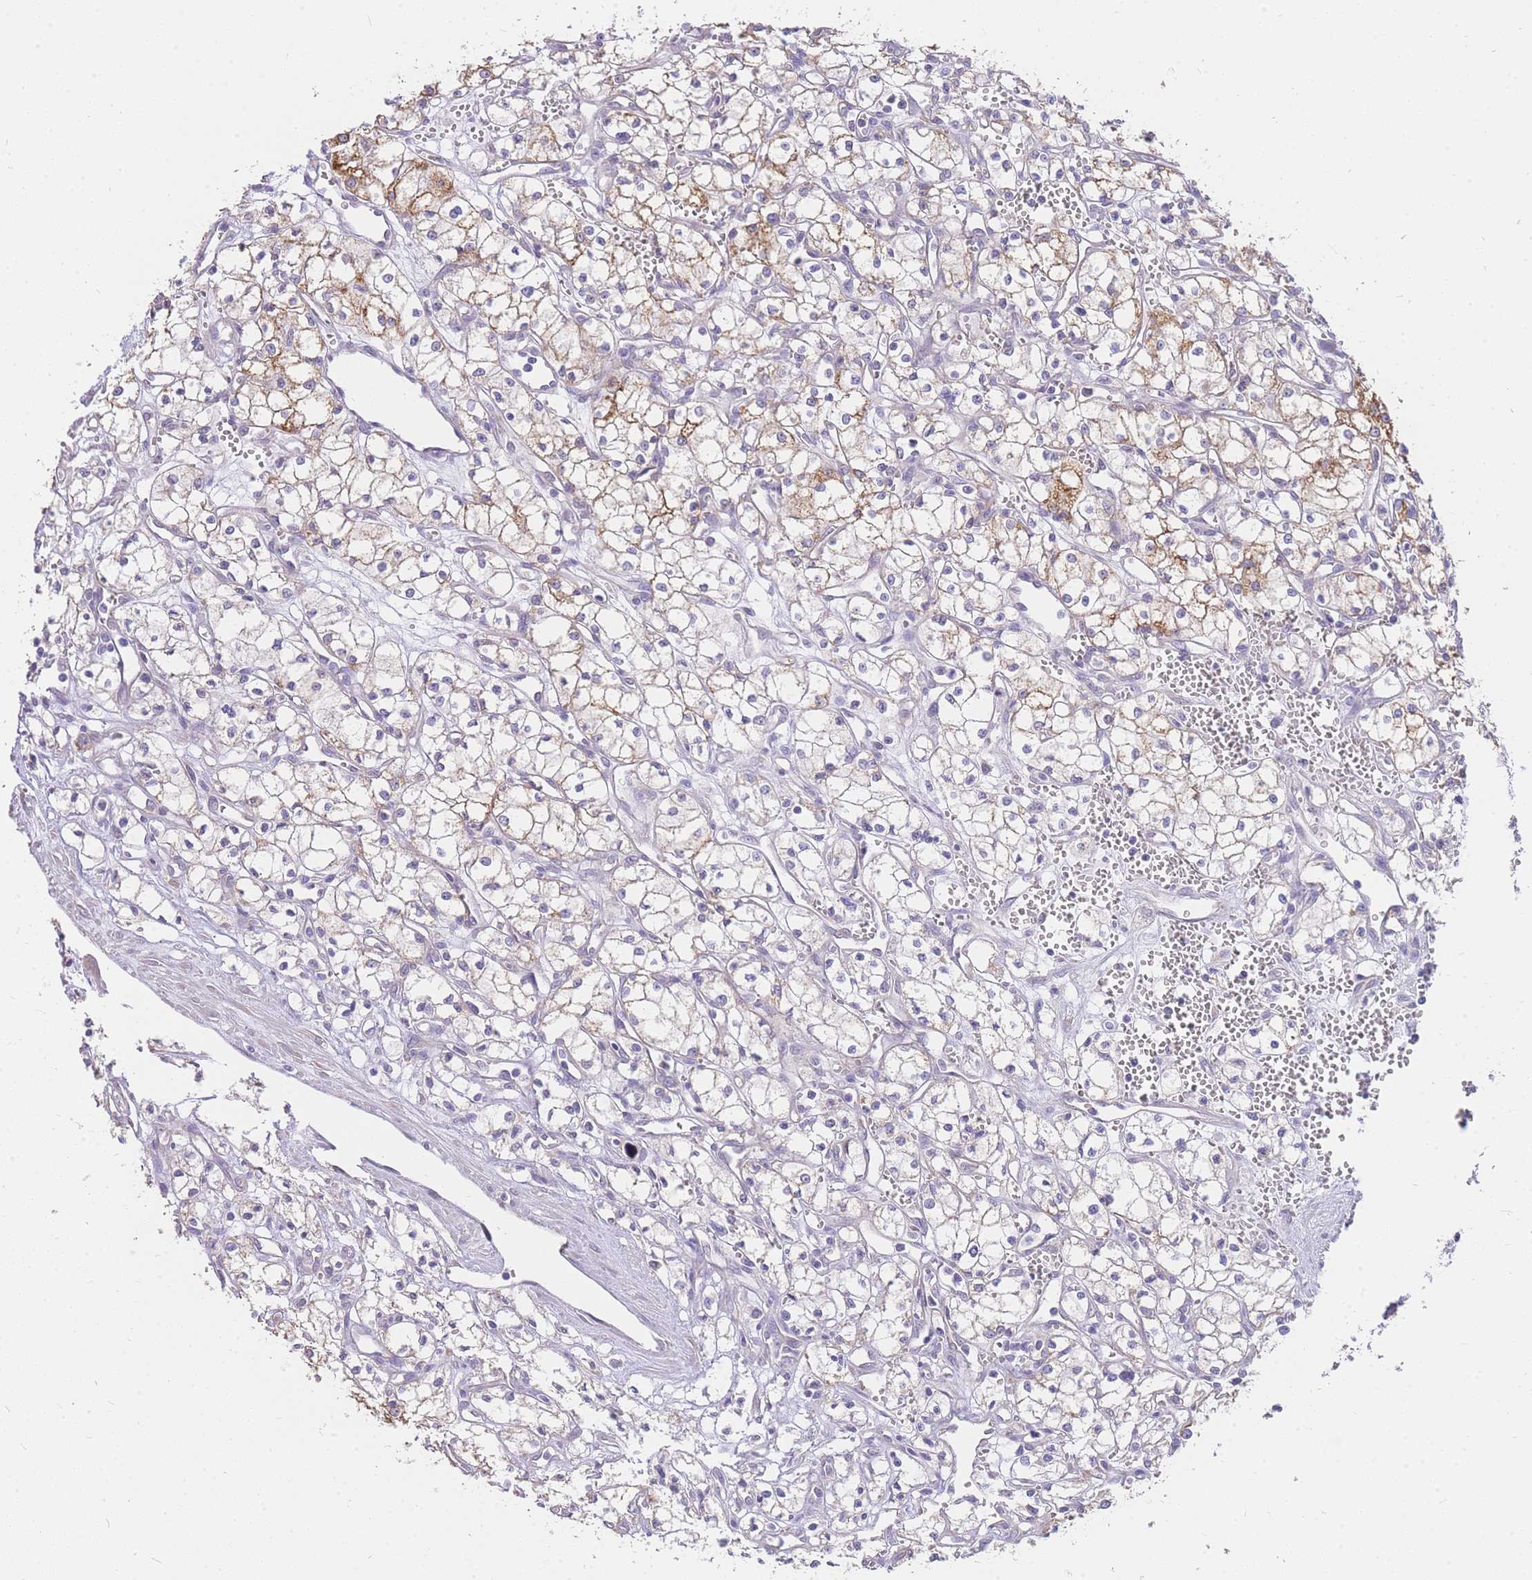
{"staining": {"intensity": "moderate", "quantity": "<25%", "location": "cytoplasmic/membranous"}, "tissue": "renal cancer", "cell_type": "Tumor cells", "image_type": "cancer", "snomed": [{"axis": "morphology", "description": "Adenocarcinoma, NOS"}, {"axis": "topography", "description": "Kidney"}], "caption": "Immunohistochemical staining of renal cancer (adenocarcinoma) demonstrates low levels of moderate cytoplasmic/membranous staining in approximately <25% of tumor cells. (Stains: DAB (3,3'-diaminobenzidine) in brown, nuclei in blue, Microscopy: brightfield microscopy at high magnification).", "gene": "C2orf88", "patient": {"sex": "male", "age": 59}}